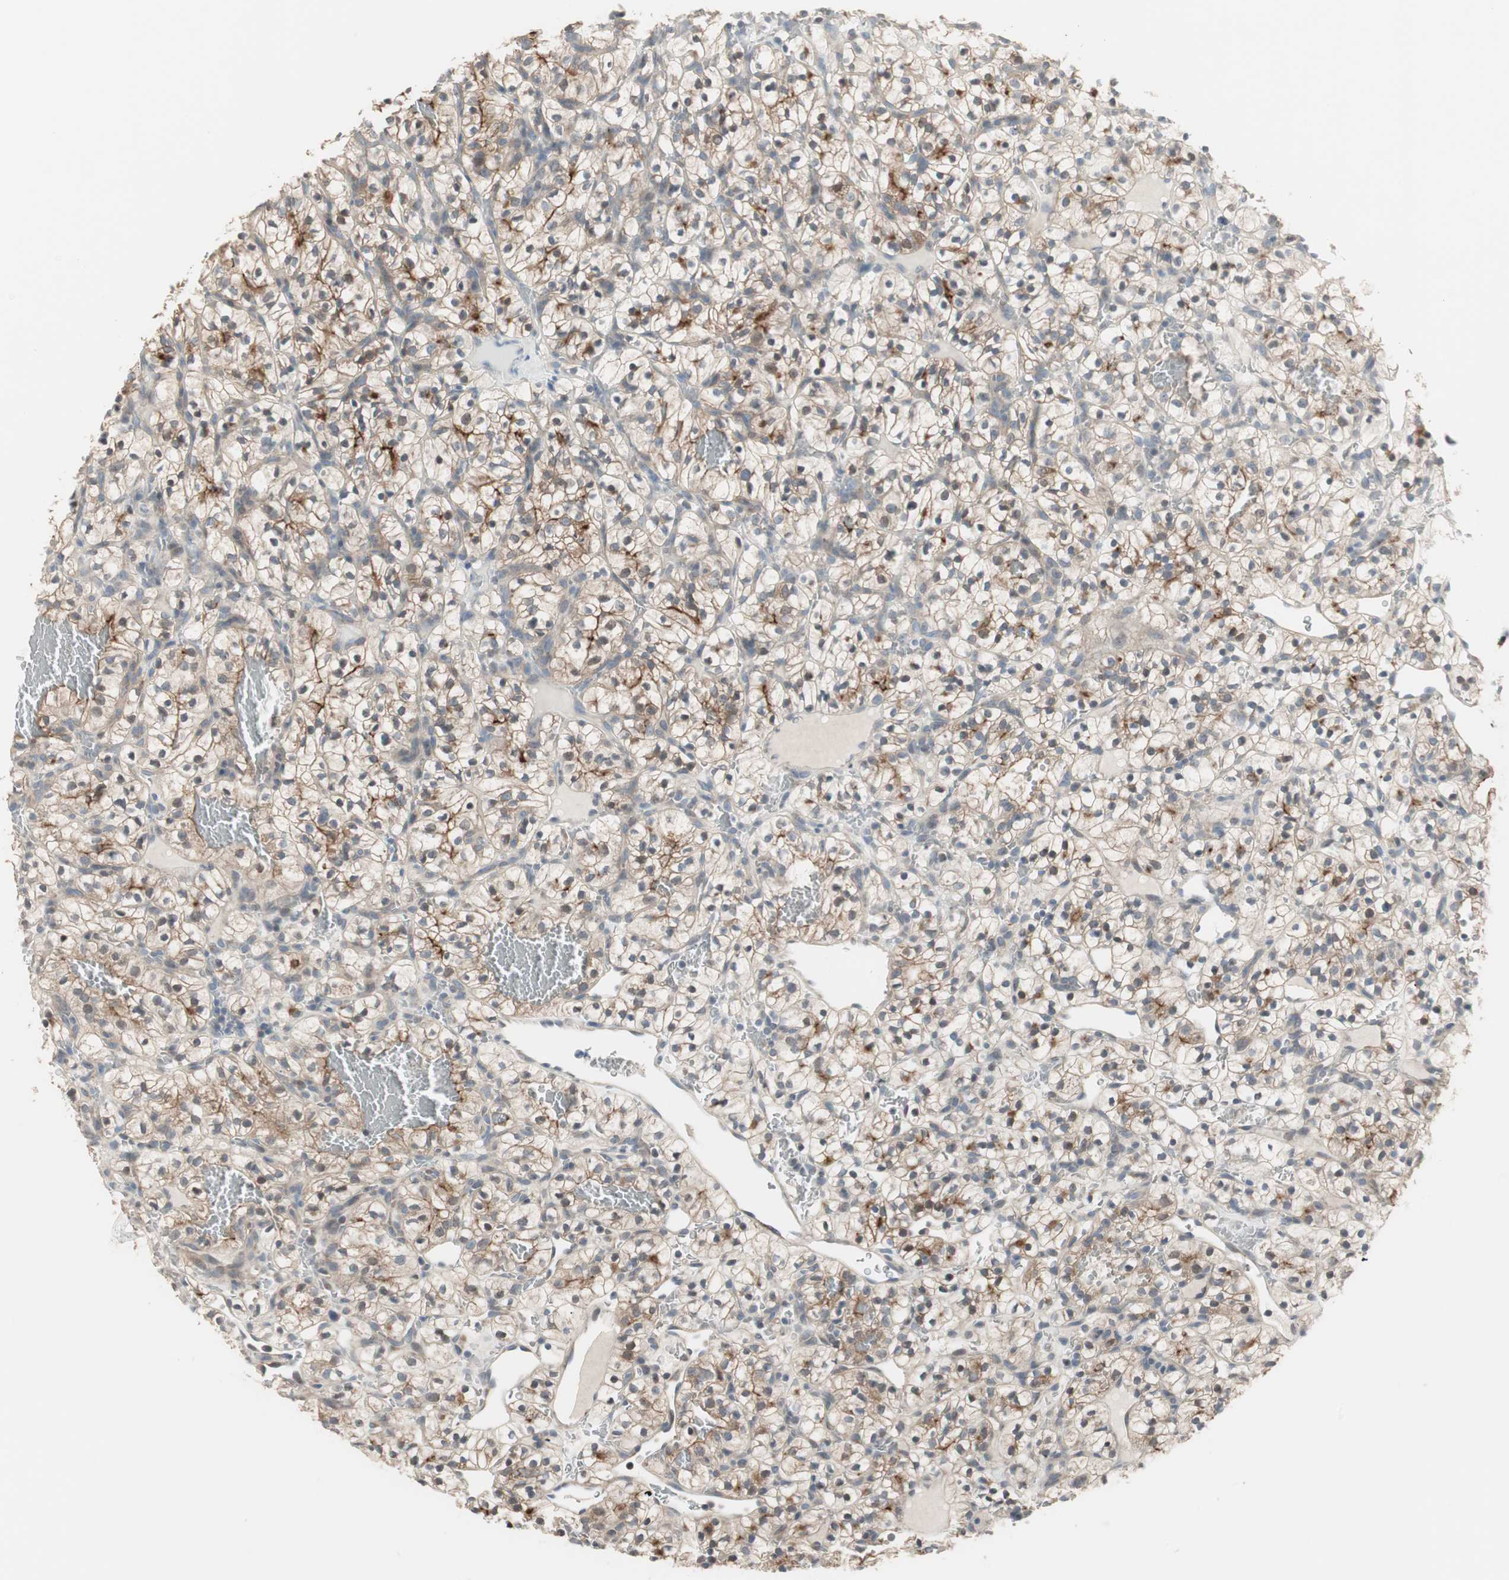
{"staining": {"intensity": "moderate", "quantity": "25%-75%", "location": "cytoplasmic/membranous"}, "tissue": "renal cancer", "cell_type": "Tumor cells", "image_type": "cancer", "snomed": [{"axis": "morphology", "description": "Adenocarcinoma, NOS"}, {"axis": "topography", "description": "Kidney"}], "caption": "This histopathology image shows immunohistochemistry staining of human adenocarcinoma (renal), with medium moderate cytoplasmic/membranous positivity in about 25%-75% of tumor cells.", "gene": "PDZK1", "patient": {"sex": "female", "age": 57}}